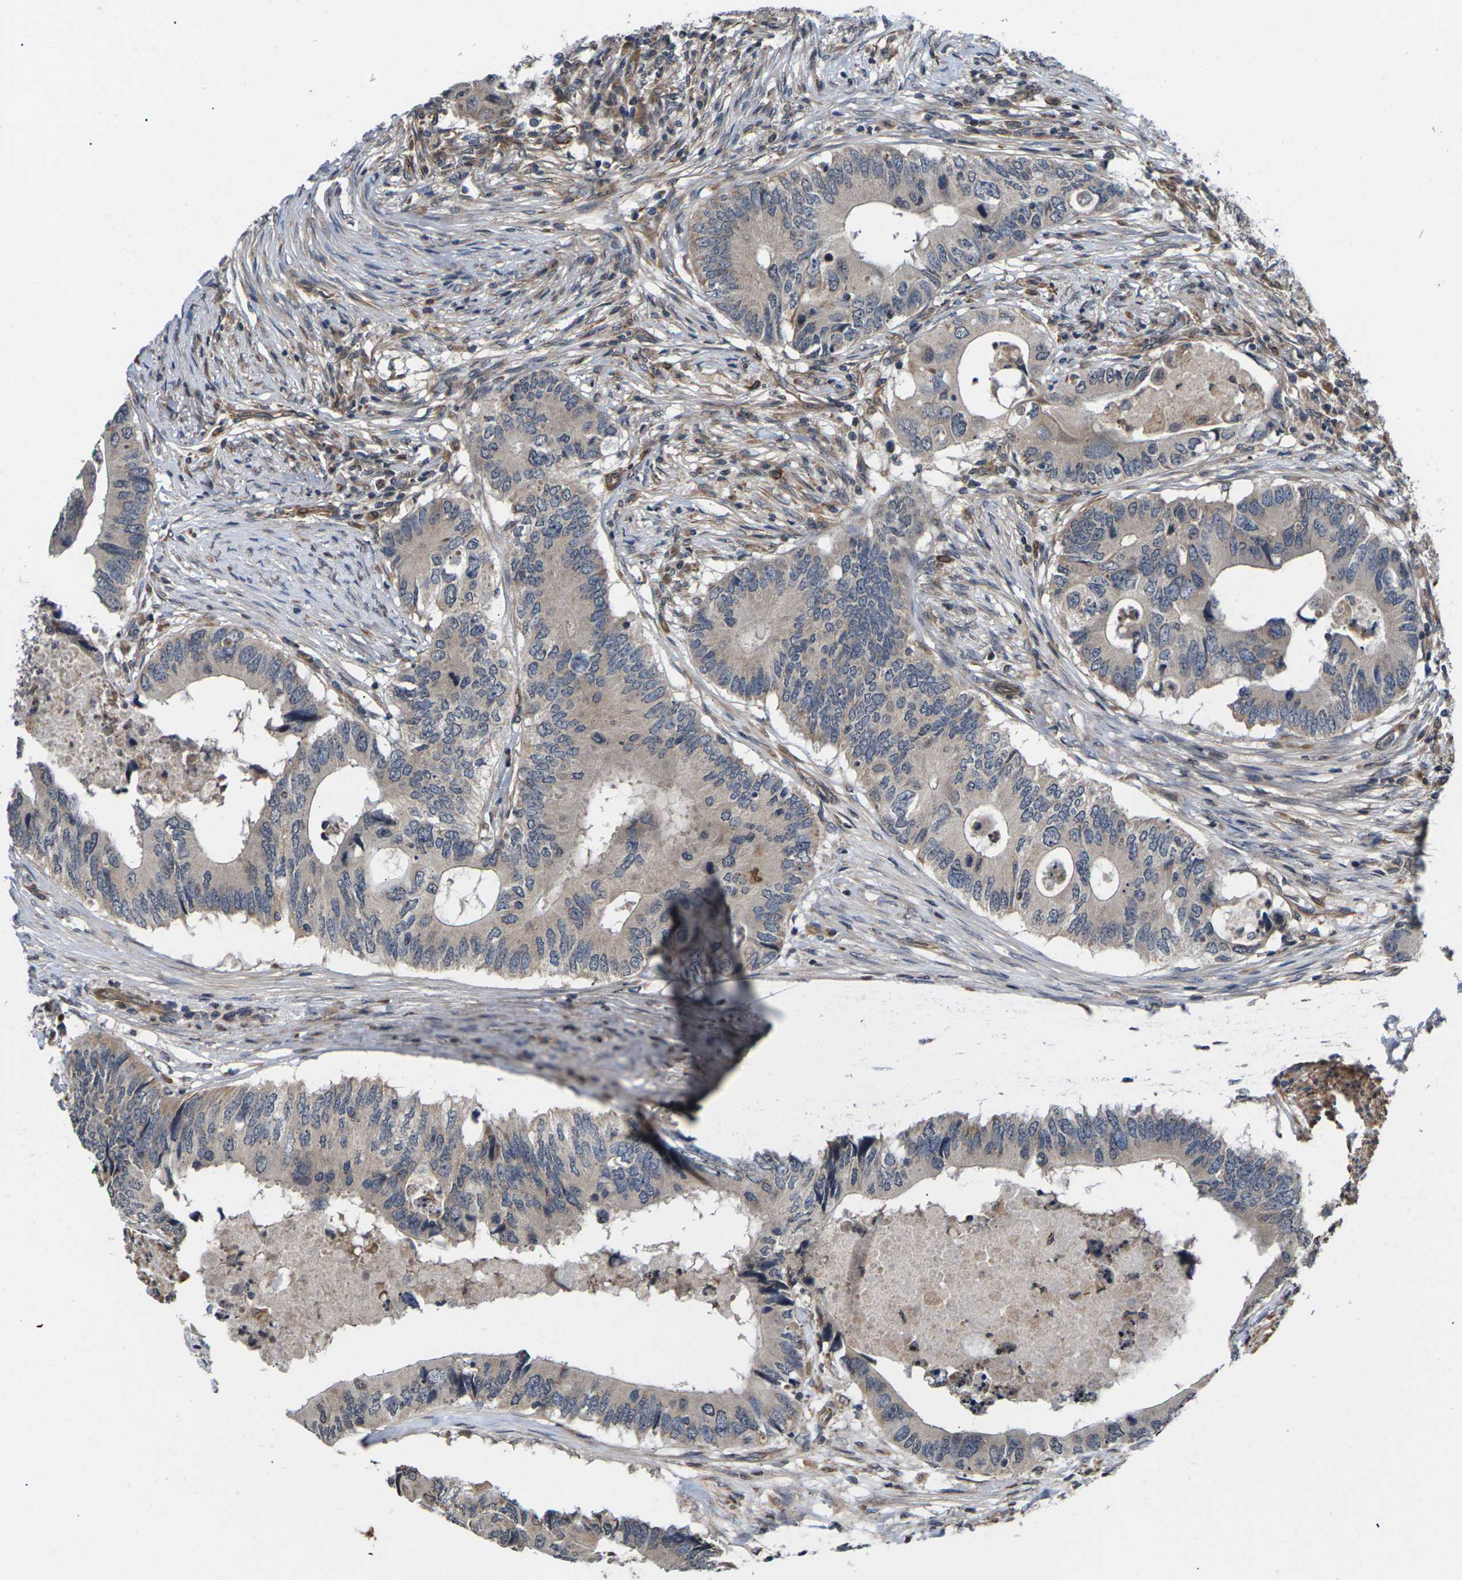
{"staining": {"intensity": "weak", "quantity": ">75%", "location": "cytoplasmic/membranous"}, "tissue": "colorectal cancer", "cell_type": "Tumor cells", "image_type": "cancer", "snomed": [{"axis": "morphology", "description": "Adenocarcinoma, NOS"}, {"axis": "topography", "description": "Colon"}], "caption": "Protein staining shows weak cytoplasmic/membranous positivity in about >75% of tumor cells in colorectal cancer.", "gene": "DKK2", "patient": {"sex": "male", "age": 71}}